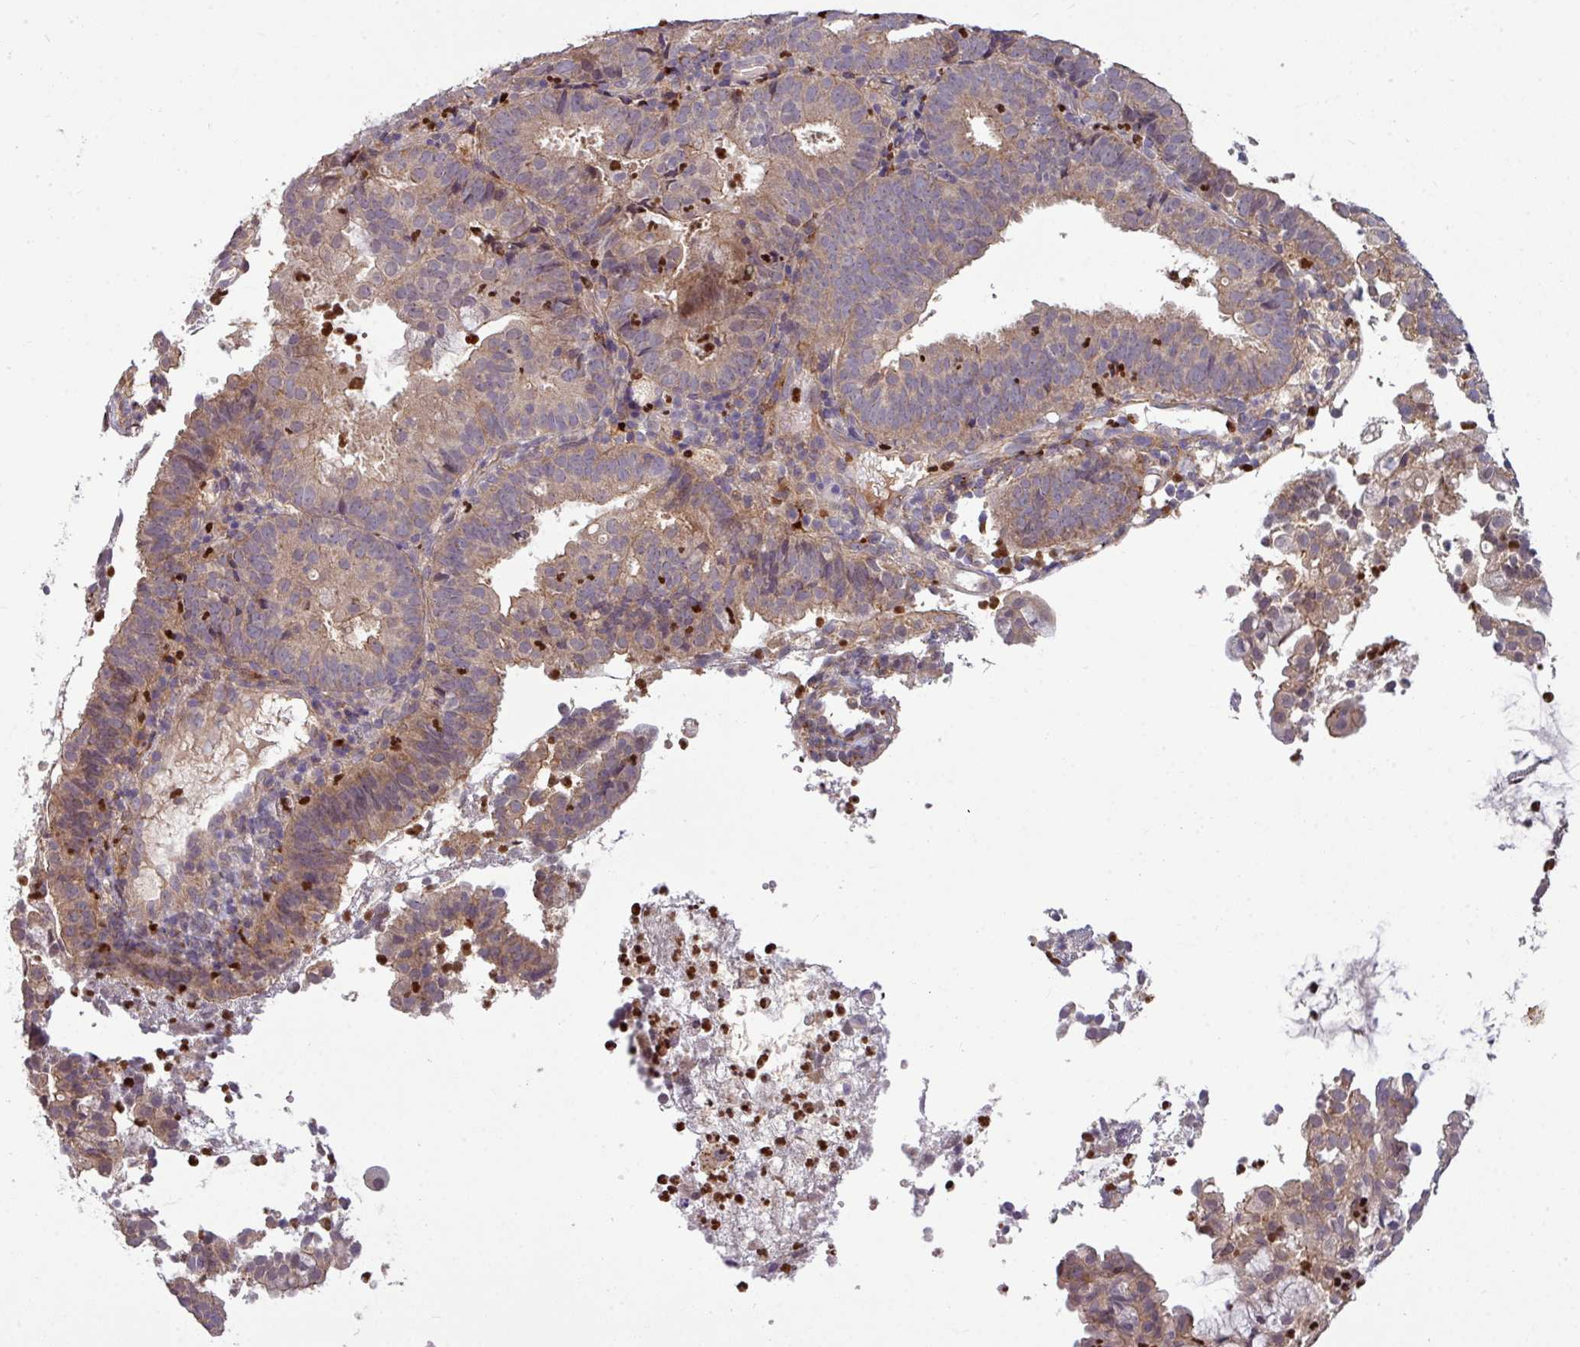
{"staining": {"intensity": "weak", "quantity": ">75%", "location": "cytoplasmic/membranous"}, "tissue": "endometrial cancer", "cell_type": "Tumor cells", "image_type": "cancer", "snomed": [{"axis": "morphology", "description": "Adenocarcinoma, NOS"}, {"axis": "topography", "description": "Endometrium"}], "caption": "A micrograph of human endometrial adenocarcinoma stained for a protein reveals weak cytoplasmic/membranous brown staining in tumor cells.", "gene": "PAPLN", "patient": {"sex": "female", "age": 80}}